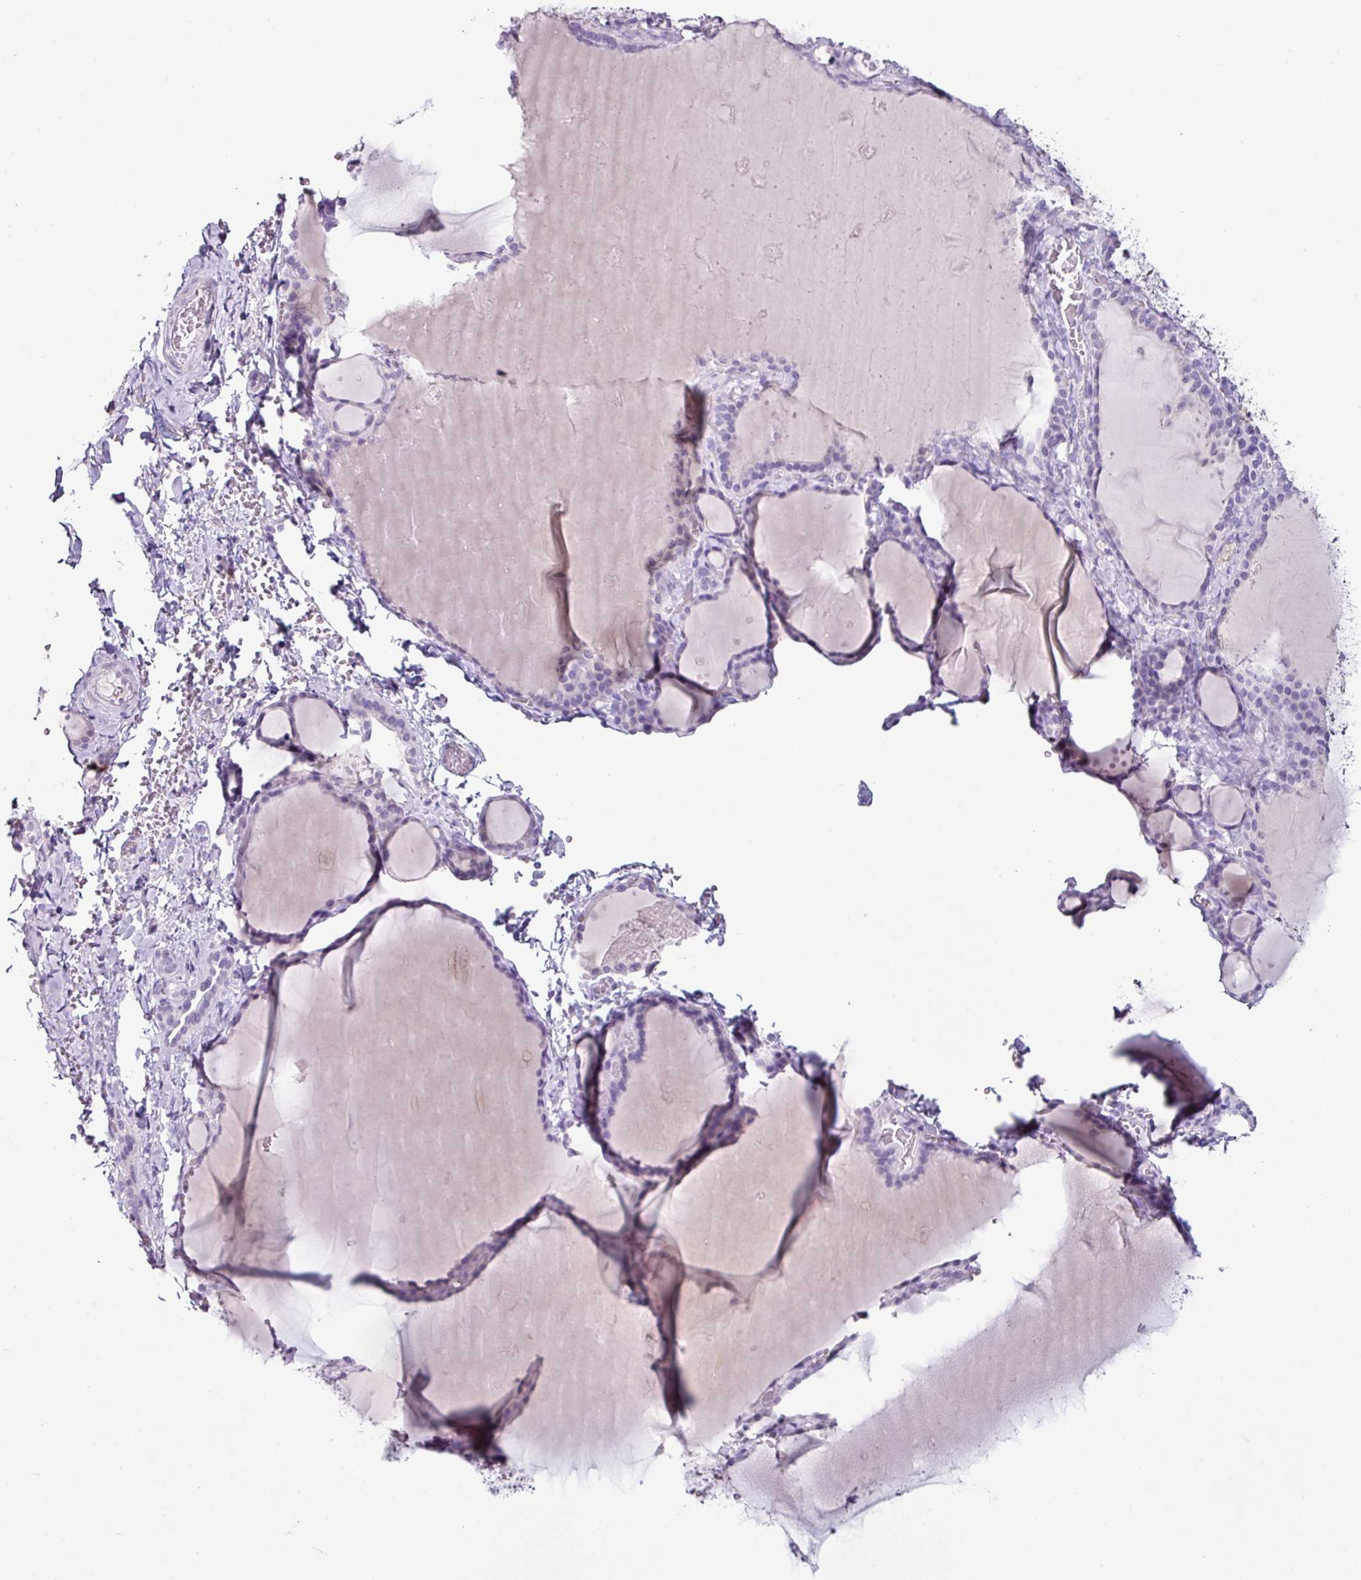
{"staining": {"intensity": "negative", "quantity": "none", "location": "none"}, "tissue": "thyroid gland", "cell_type": "Glandular cells", "image_type": "normal", "snomed": [{"axis": "morphology", "description": "Normal tissue, NOS"}, {"axis": "topography", "description": "Thyroid gland"}], "caption": "High magnification brightfield microscopy of benign thyroid gland stained with DAB (3,3'-diaminobenzidine) (brown) and counterstained with hematoxylin (blue): glandular cells show no significant staining. (DAB (3,3'-diaminobenzidine) immunohistochemistry (IHC), high magnification).", "gene": "GLP2R", "patient": {"sex": "female", "age": 49}}